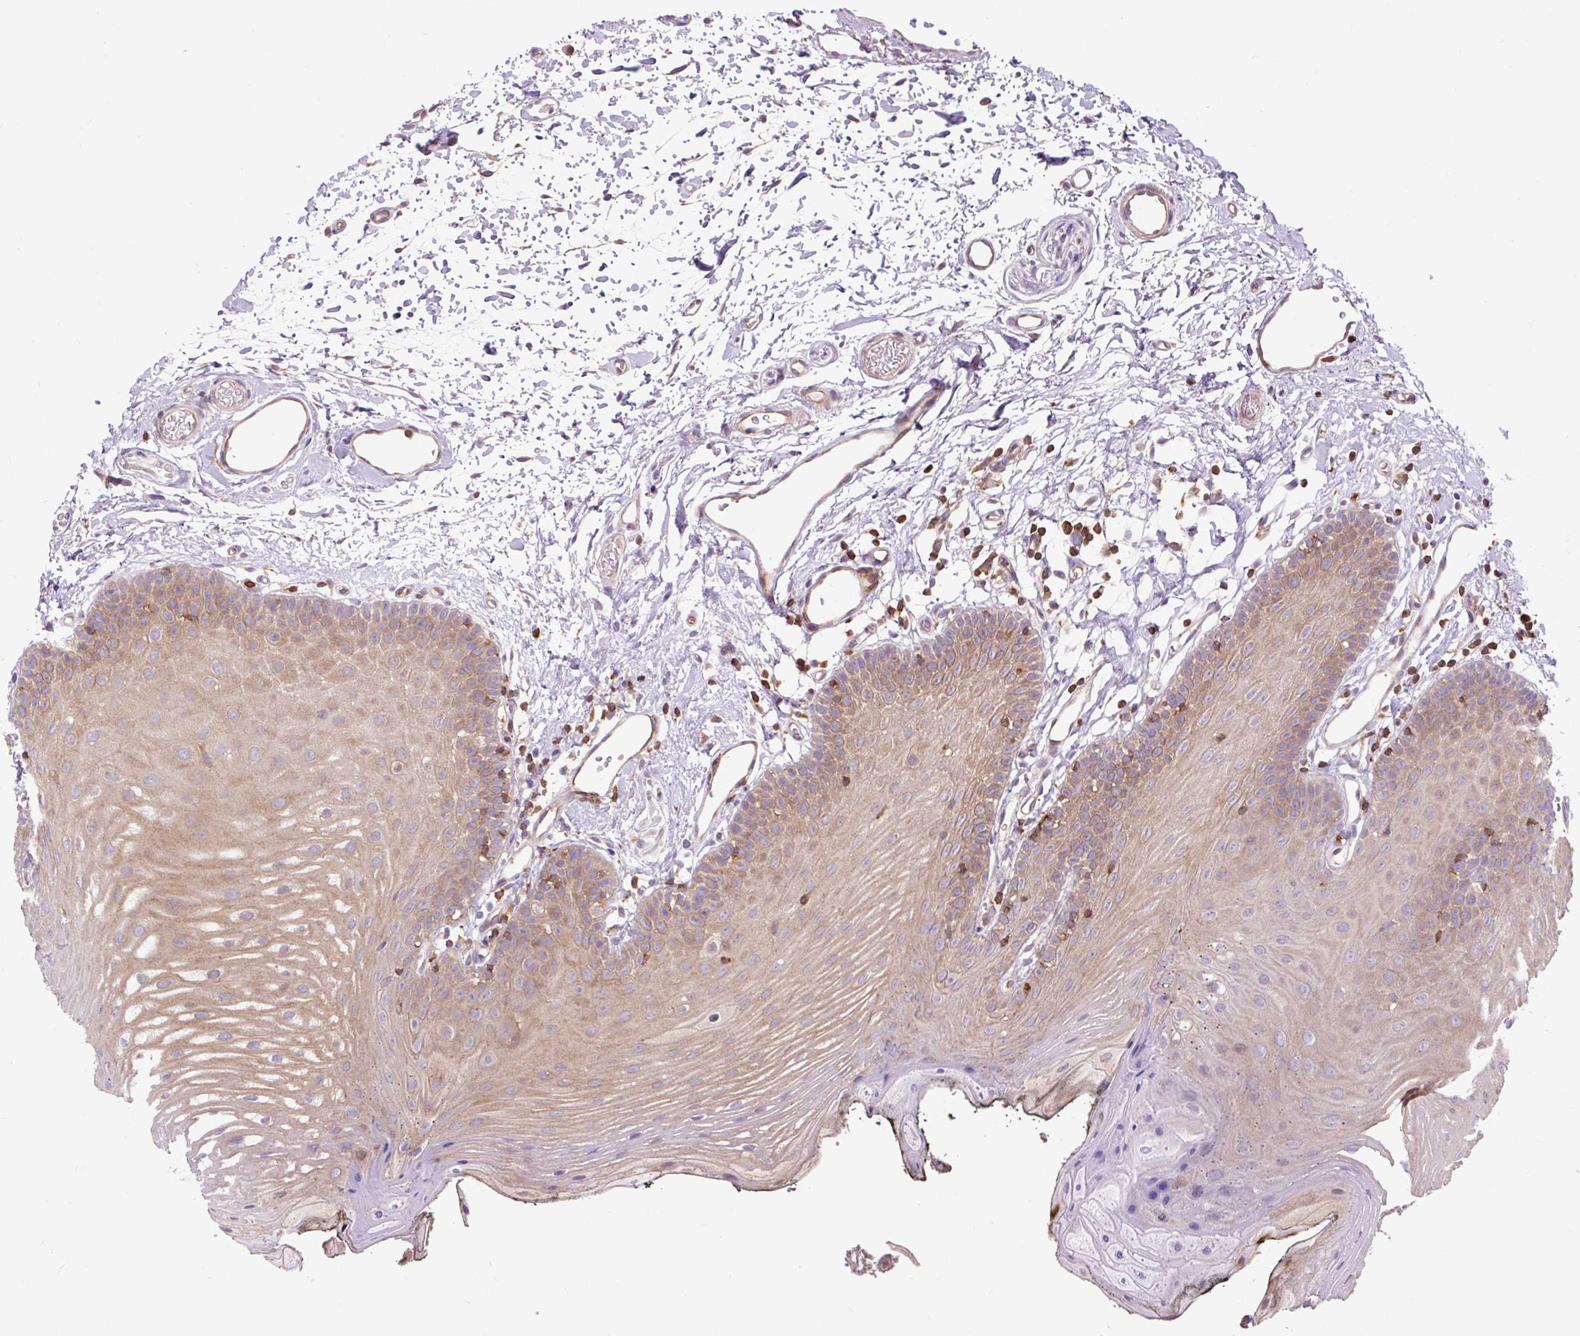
{"staining": {"intensity": "moderate", "quantity": ">75%", "location": "cytoplasmic/membranous"}, "tissue": "oral mucosa", "cell_type": "Squamous epithelial cells", "image_type": "normal", "snomed": [{"axis": "morphology", "description": "Normal tissue, NOS"}, {"axis": "morphology", "description": "Squamous cell carcinoma, NOS"}, {"axis": "topography", "description": "Oral tissue"}, {"axis": "topography", "description": "Head-Neck"}], "caption": "Oral mucosa stained with immunohistochemistry exhibits moderate cytoplasmic/membranous staining in approximately >75% of squamous epithelial cells. The staining was performed using DAB to visualize the protein expression in brown, while the nuclei were stained in blue with hematoxylin (Magnification: 20x).", "gene": "CISD3", "patient": {"sex": "female", "age": 81}}